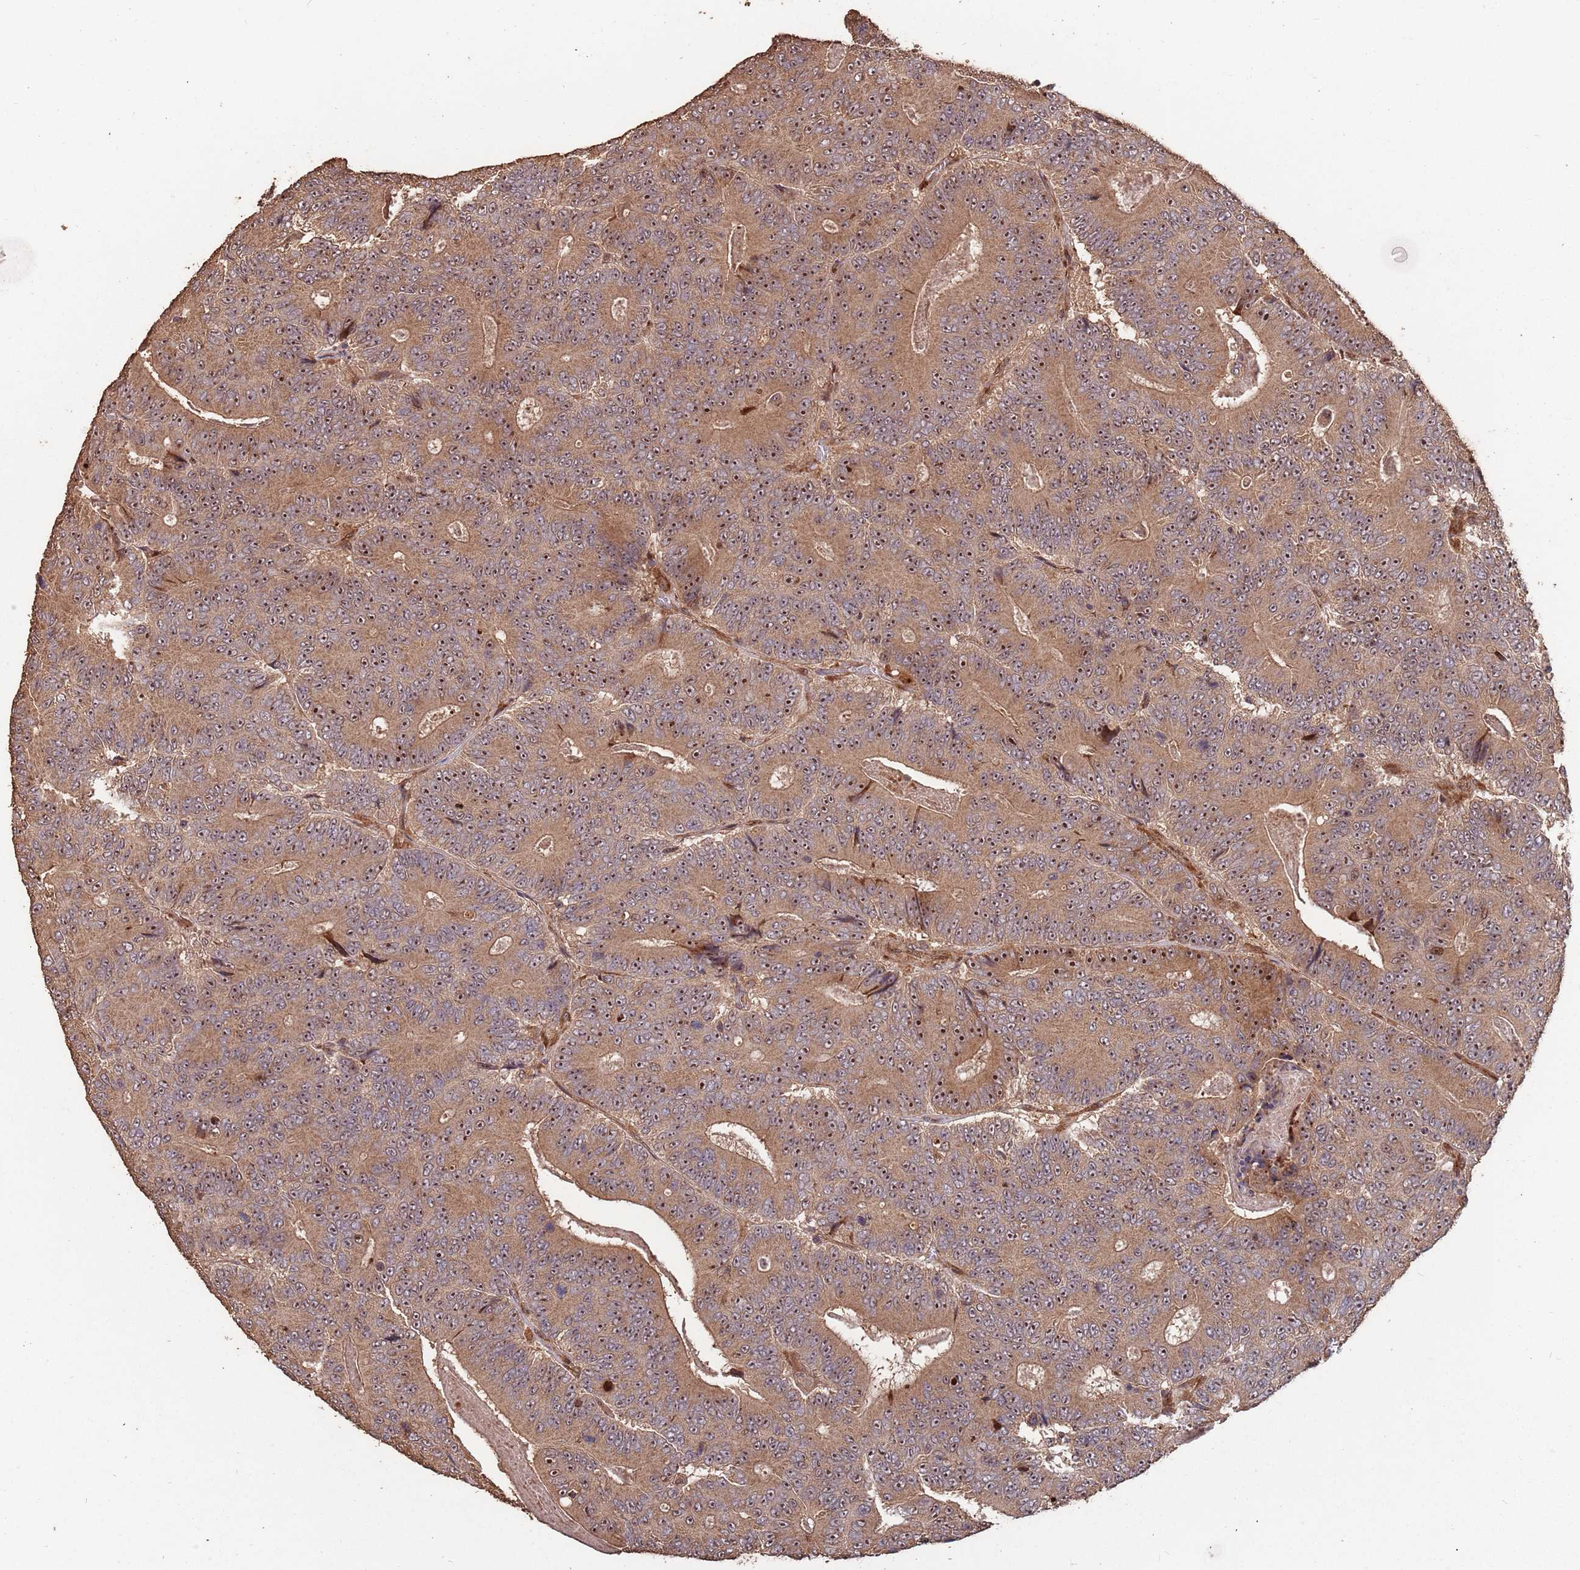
{"staining": {"intensity": "moderate", "quantity": ">75%", "location": "cytoplasmic/membranous,nuclear"}, "tissue": "colorectal cancer", "cell_type": "Tumor cells", "image_type": "cancer", "snomed": [{"axis": "morphology", "description": "Adenocarcinoma, NOS"}, {"axis": "topography", "description": "Colon"}], "caption": "IHC histopathology image of neoplastic tissue: colorectal cancer stained using IHC displays medium levels of moderate protein expression localized specifically in the cytoplasmic/membranous and nuclear of tumor cells, appearing as a cytoplasmic/membranous and nuclear brown color.", "gene": "ZNF428", "patient": {"sex": "male", "age": 83}}